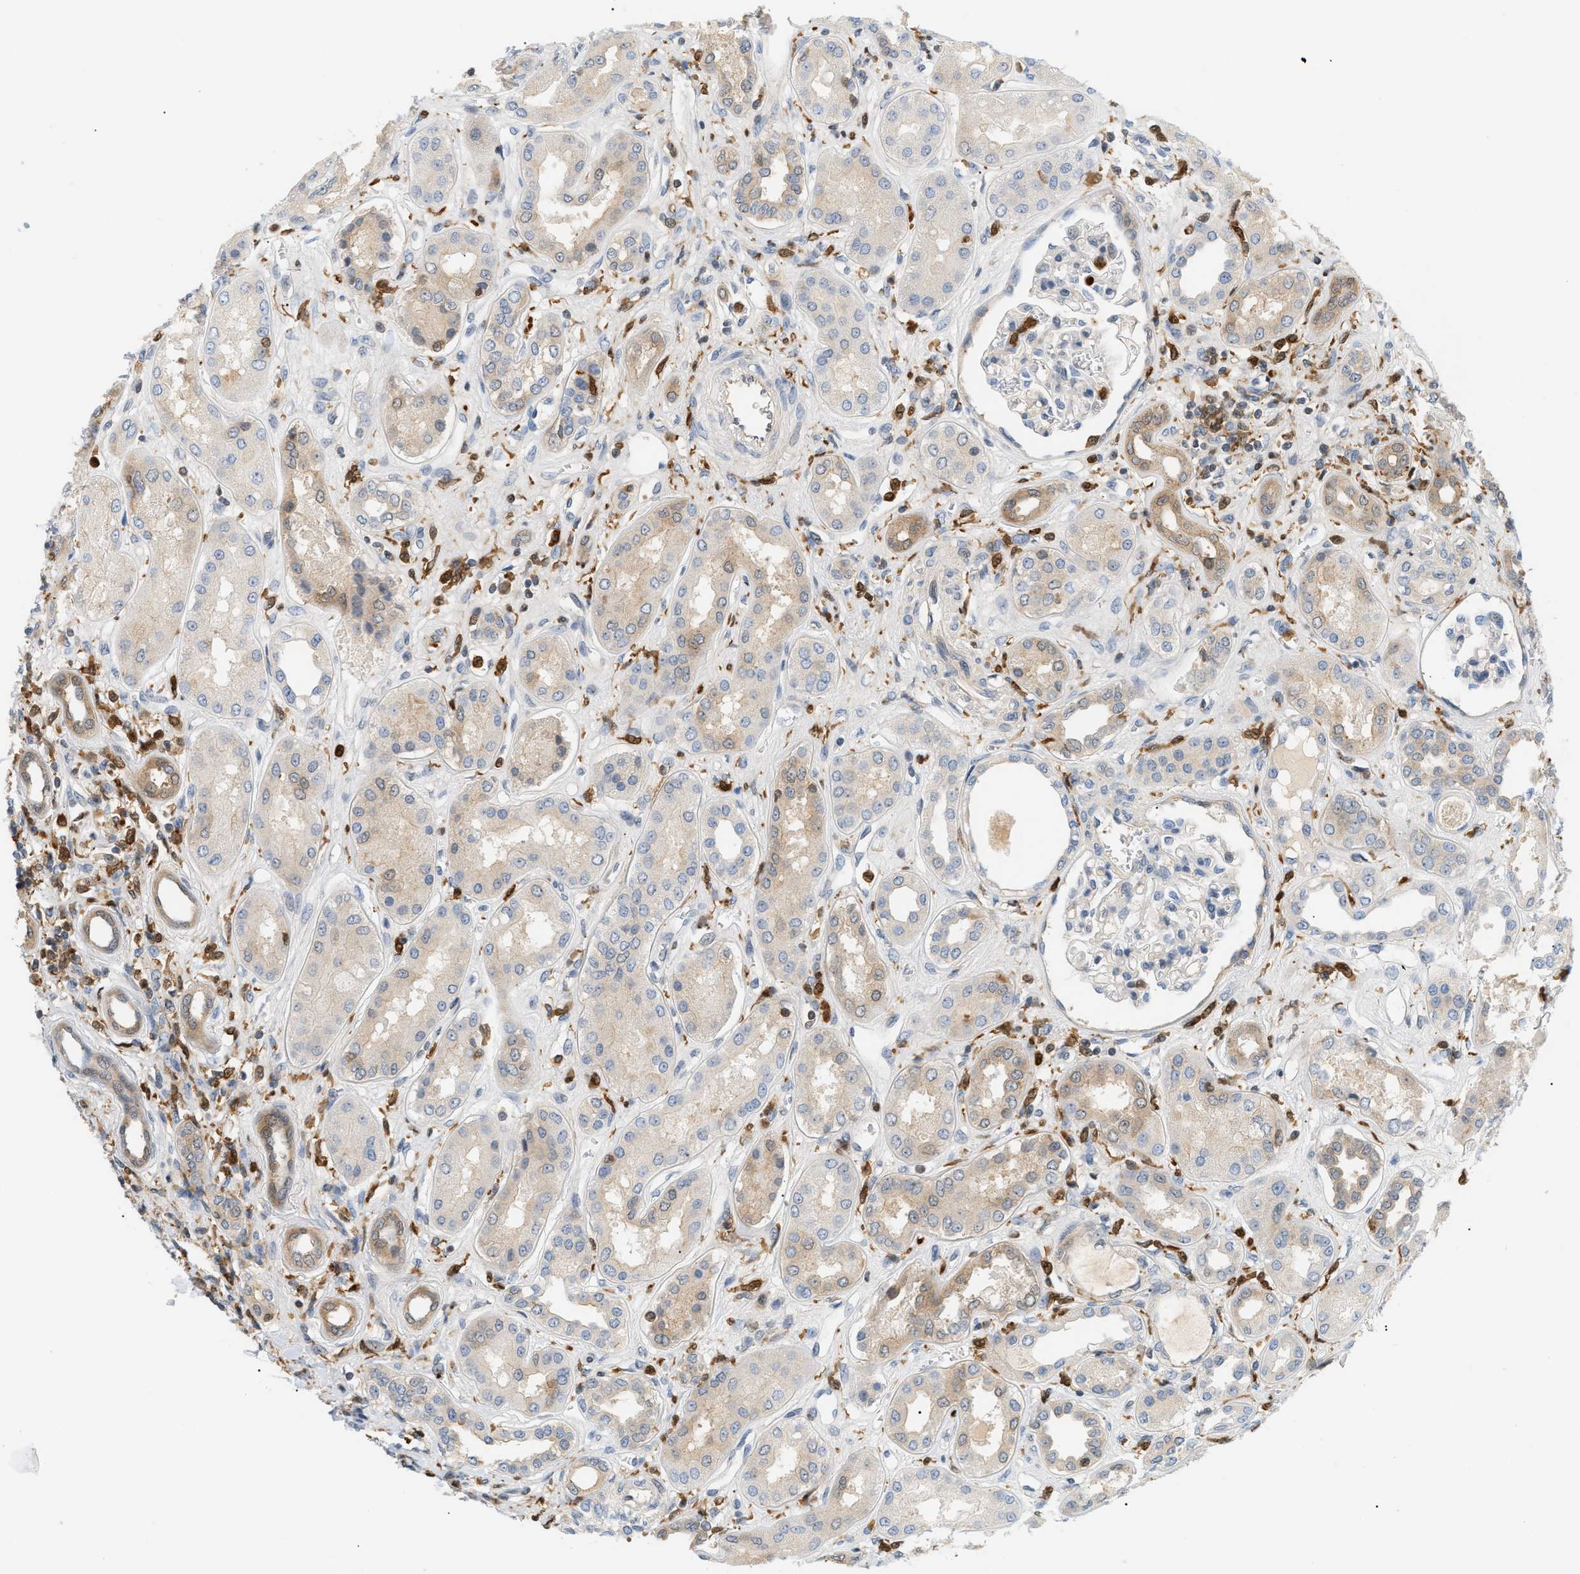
{"staining": {"intensity": "negative", "quantity": "none", "location": "none"}, "tissue": "kidney", "cell_type": "Cells in glomeruli", "image_type": "normal", "snomed": [{"axis": "morphology", "description": "Normal tissue, NOS"}, {"axis": "topography", "description": "Kidney"}], "caption": "This is an immunohistochemistry (IHC) image of benign human kidney. There is no positivity in cells in glomeruli.", "gene": "PYCARD", "patient": {"sex": "male", "age": 59}}